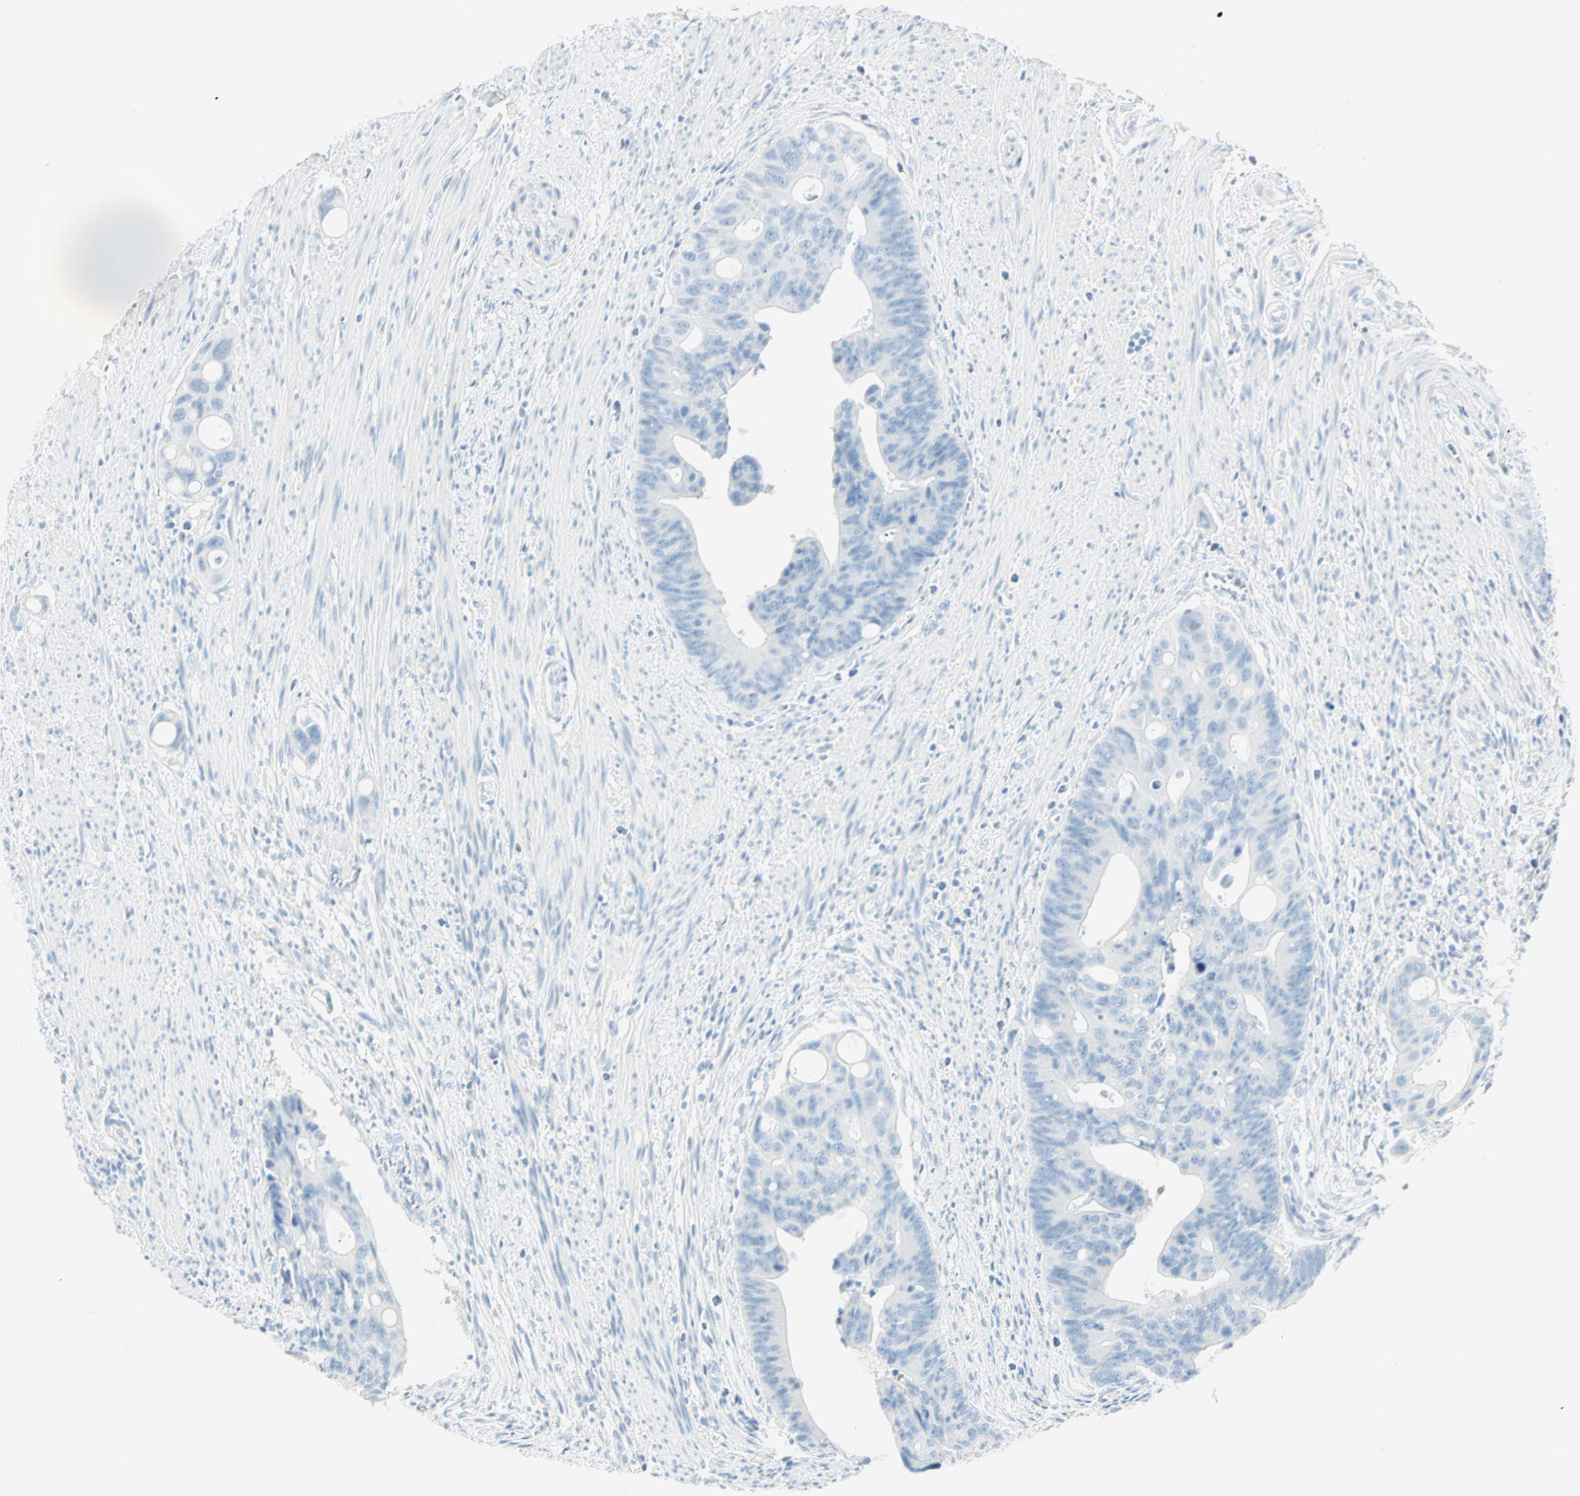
{"staining": {"intensity": "negative", "quantity": "none", "location": "none"}, "tissue": "colorectal cancer", "cell_type": "Tumor cells", "image_type": "cancer", "snomed": [{"axis": "morphology", "description": "Adenocarcinoma, NOS"}, {"axis": "topography", "description": "Colon"}], "caption": "Immunohistochemistry image of neoplastic tissue: colorectal cancer stained with DAB displays no significant protein expression in tumor cells.", "gene": "NES", "patient": {"sex": "female", "age": 57}}